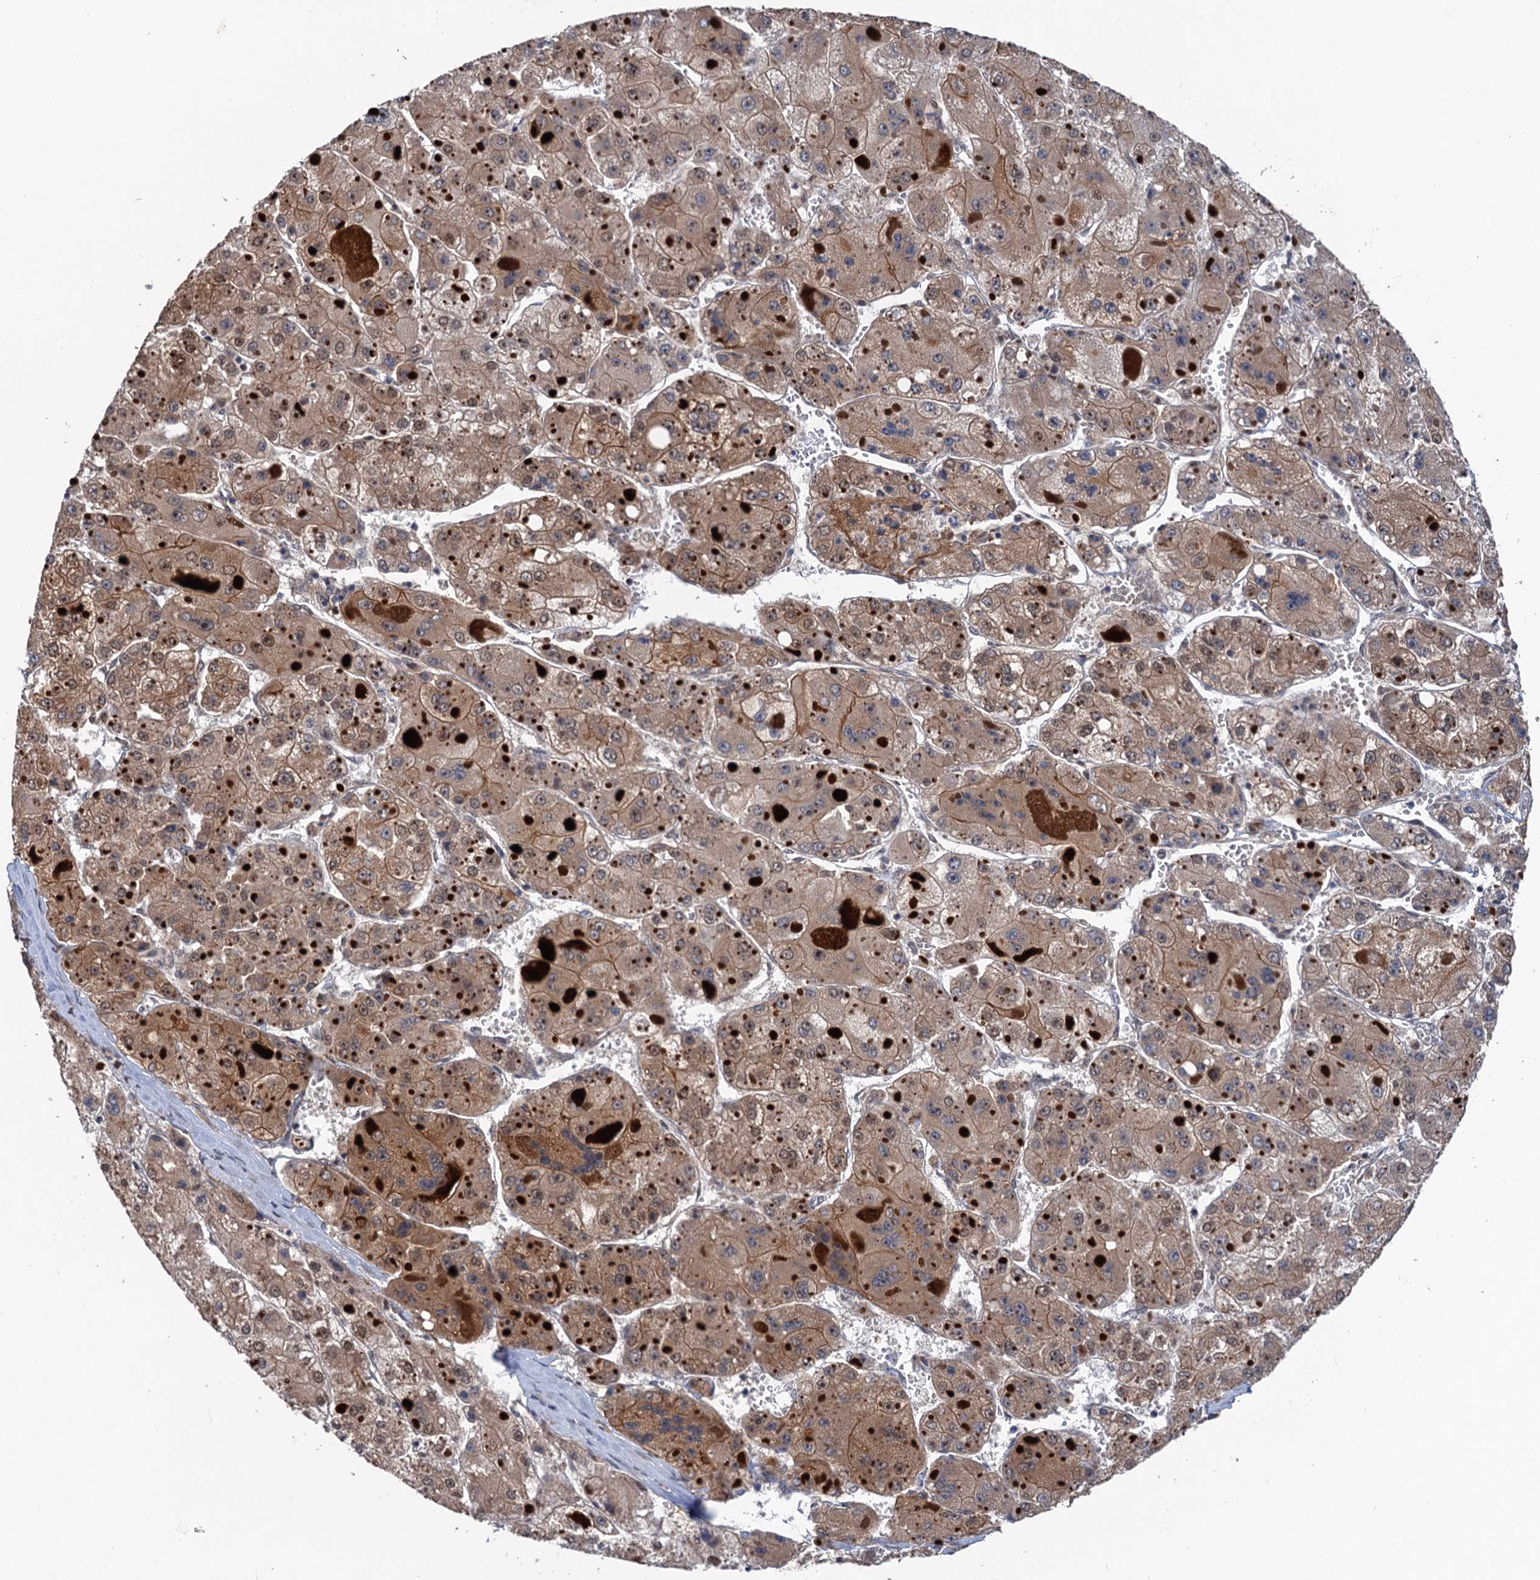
{"staining": {"intensity": "moderate", "quantity": ">75%", "location": "cytoplasmic/membranous,nuclear"}, "tissue": "liver cancer", "cell_type": "Tumor cells", "image_type": "cancer", "snomed": [{"axis": "morphology", "description": "Carcinoma, Hepatocellular, NOS"}, {"axis": "topography", "description": "Liver"}], "caption": "A brown stain highlights moderate cytoplasmic/membranous and nuclear expression of a protein in human liver hepatocellular carcinoma tumor cells.", "gene": "TTC31", "patient": {"sex": "female", "age": 73}}